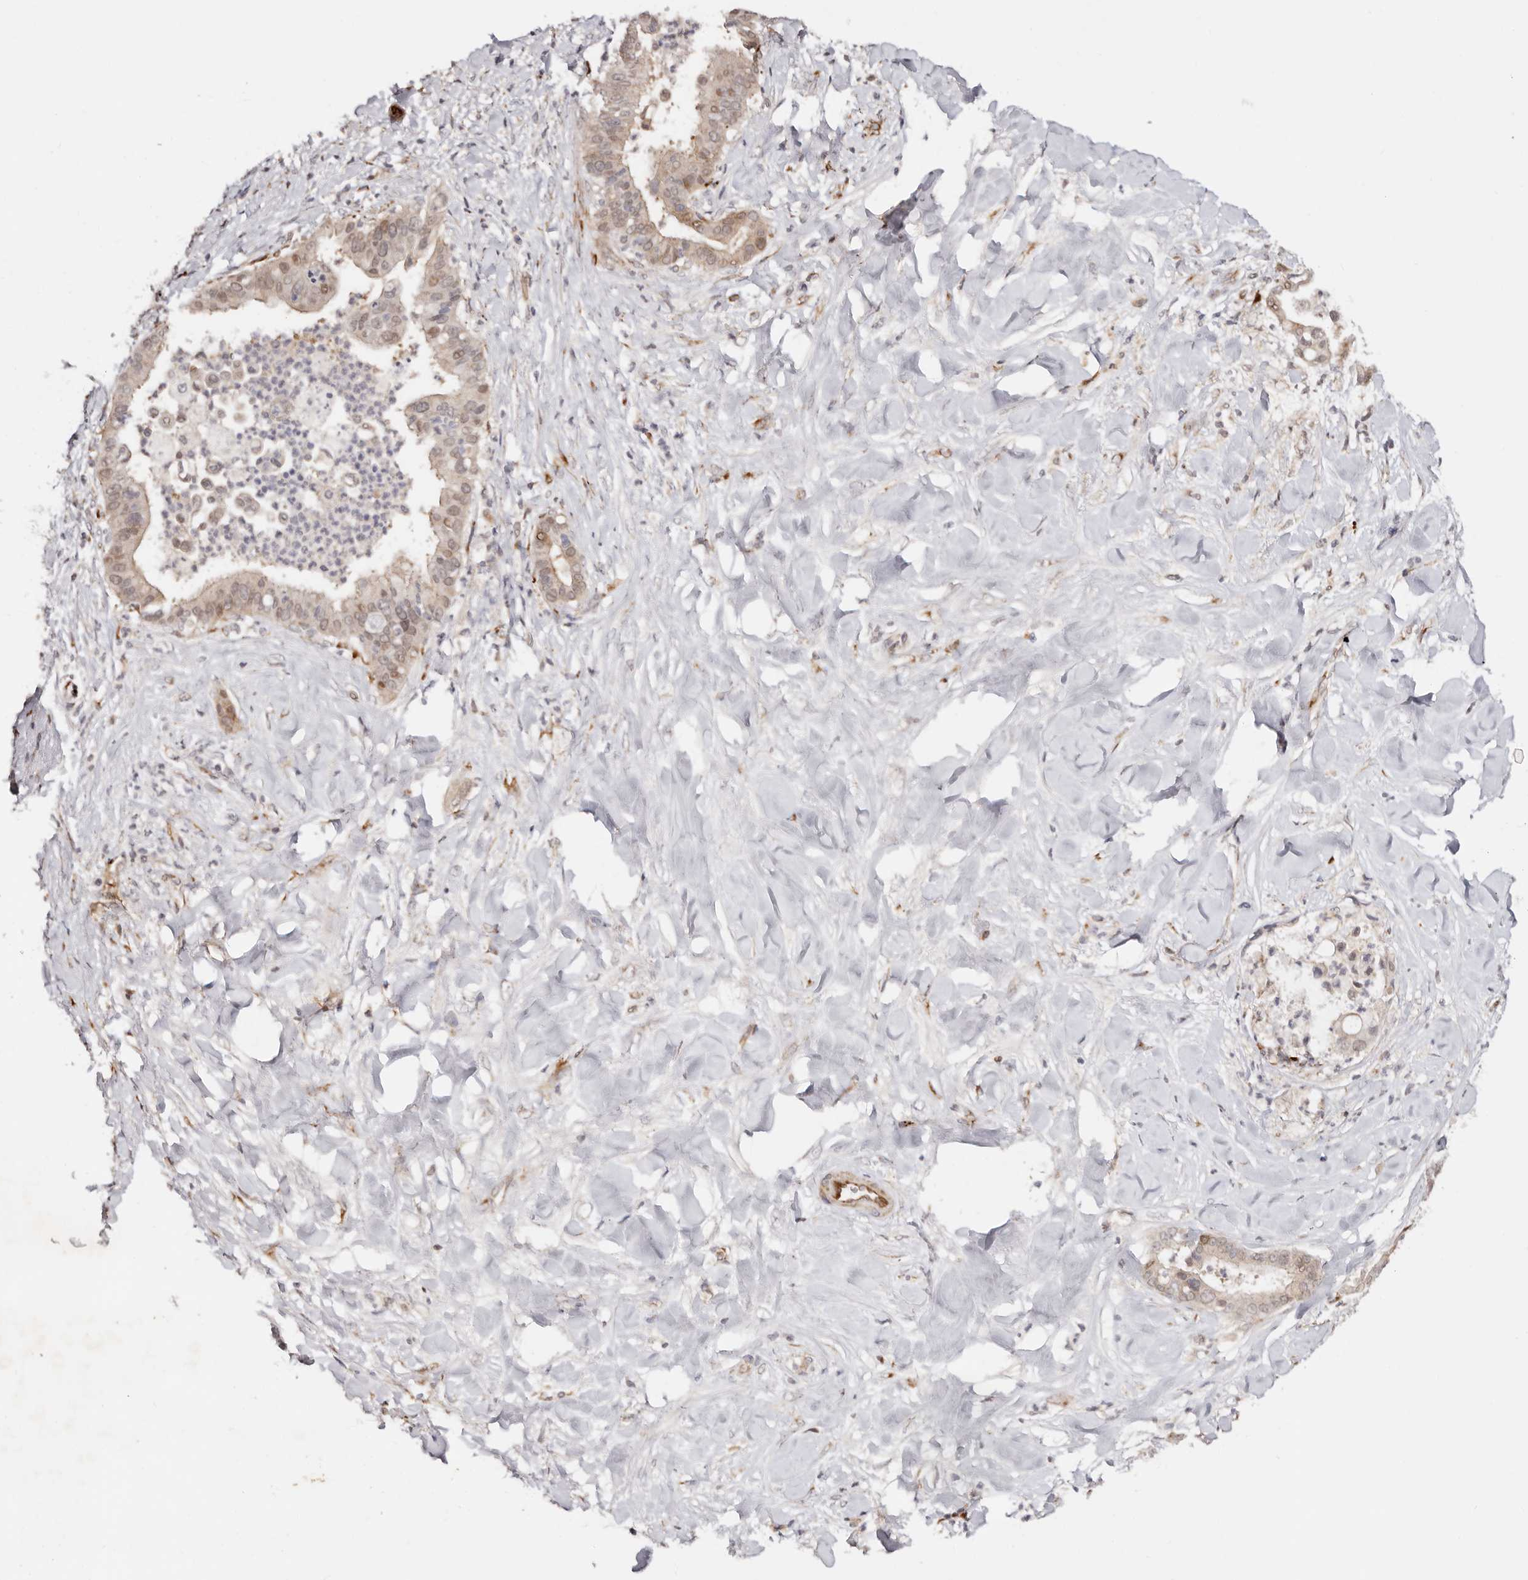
{"staining": {"intensity": "moderate", "quantity": "25%-75%", "location": "cytoplasmic/membranous,nuclear"}, "tissue": "liver cancer", "cell_type": "Tumor cells", "image_type": "cancer", "snomed": [{"axis": "morphology", "description": "Cholangiocarcinoma"}, {"axis": "topography", "description": "Liver"}], "caption": "Human cholangiocarcinoma (liver) stained with a protein marker reveals moderate staining in tumor cells.", "gene": "BCL2L15", "patient": {"sex": "female", "age": 54}}